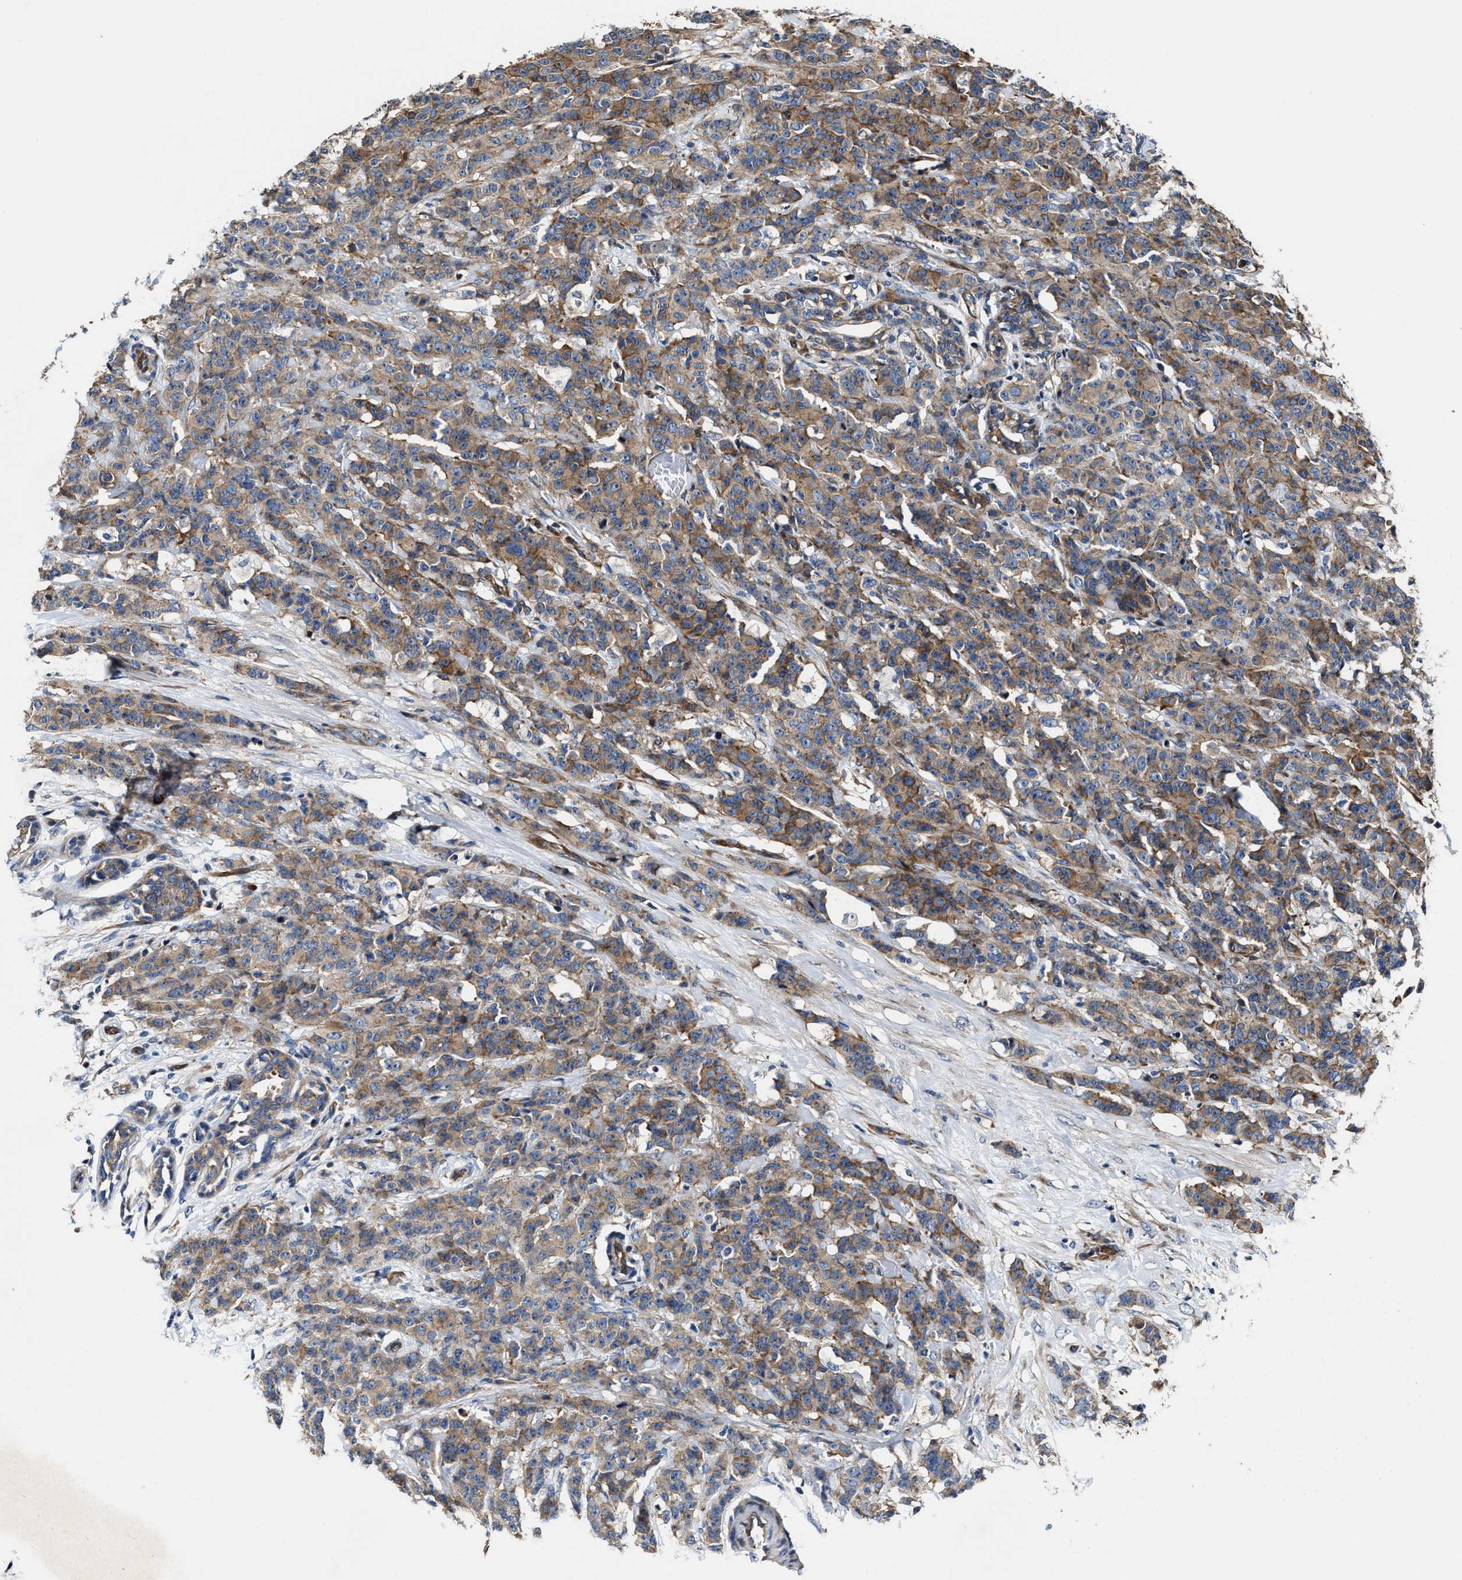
{"staining": {"intensity": "moderate", "quantity": ">75%", "location": "cytoplasmic/membranous"}, "tissue": "breast cancer", "cell_type": "Tumor cells", "image_type": "cancer", "snomed": [{"axis": "morphology", "description": "Normal tissue, NOS"}, {"axis": "morphology", "description": "Duct carcinoma"}, {"axis": "topography", "description": "Breast"}], "caption": "Moderate cytoplasmic/membranous expression is identified in about >75% of tumor cells in breast infiltrating ductal carcinoma.", "gene": "PTAR1", "patient": {"sex": "female", "age": 40}}